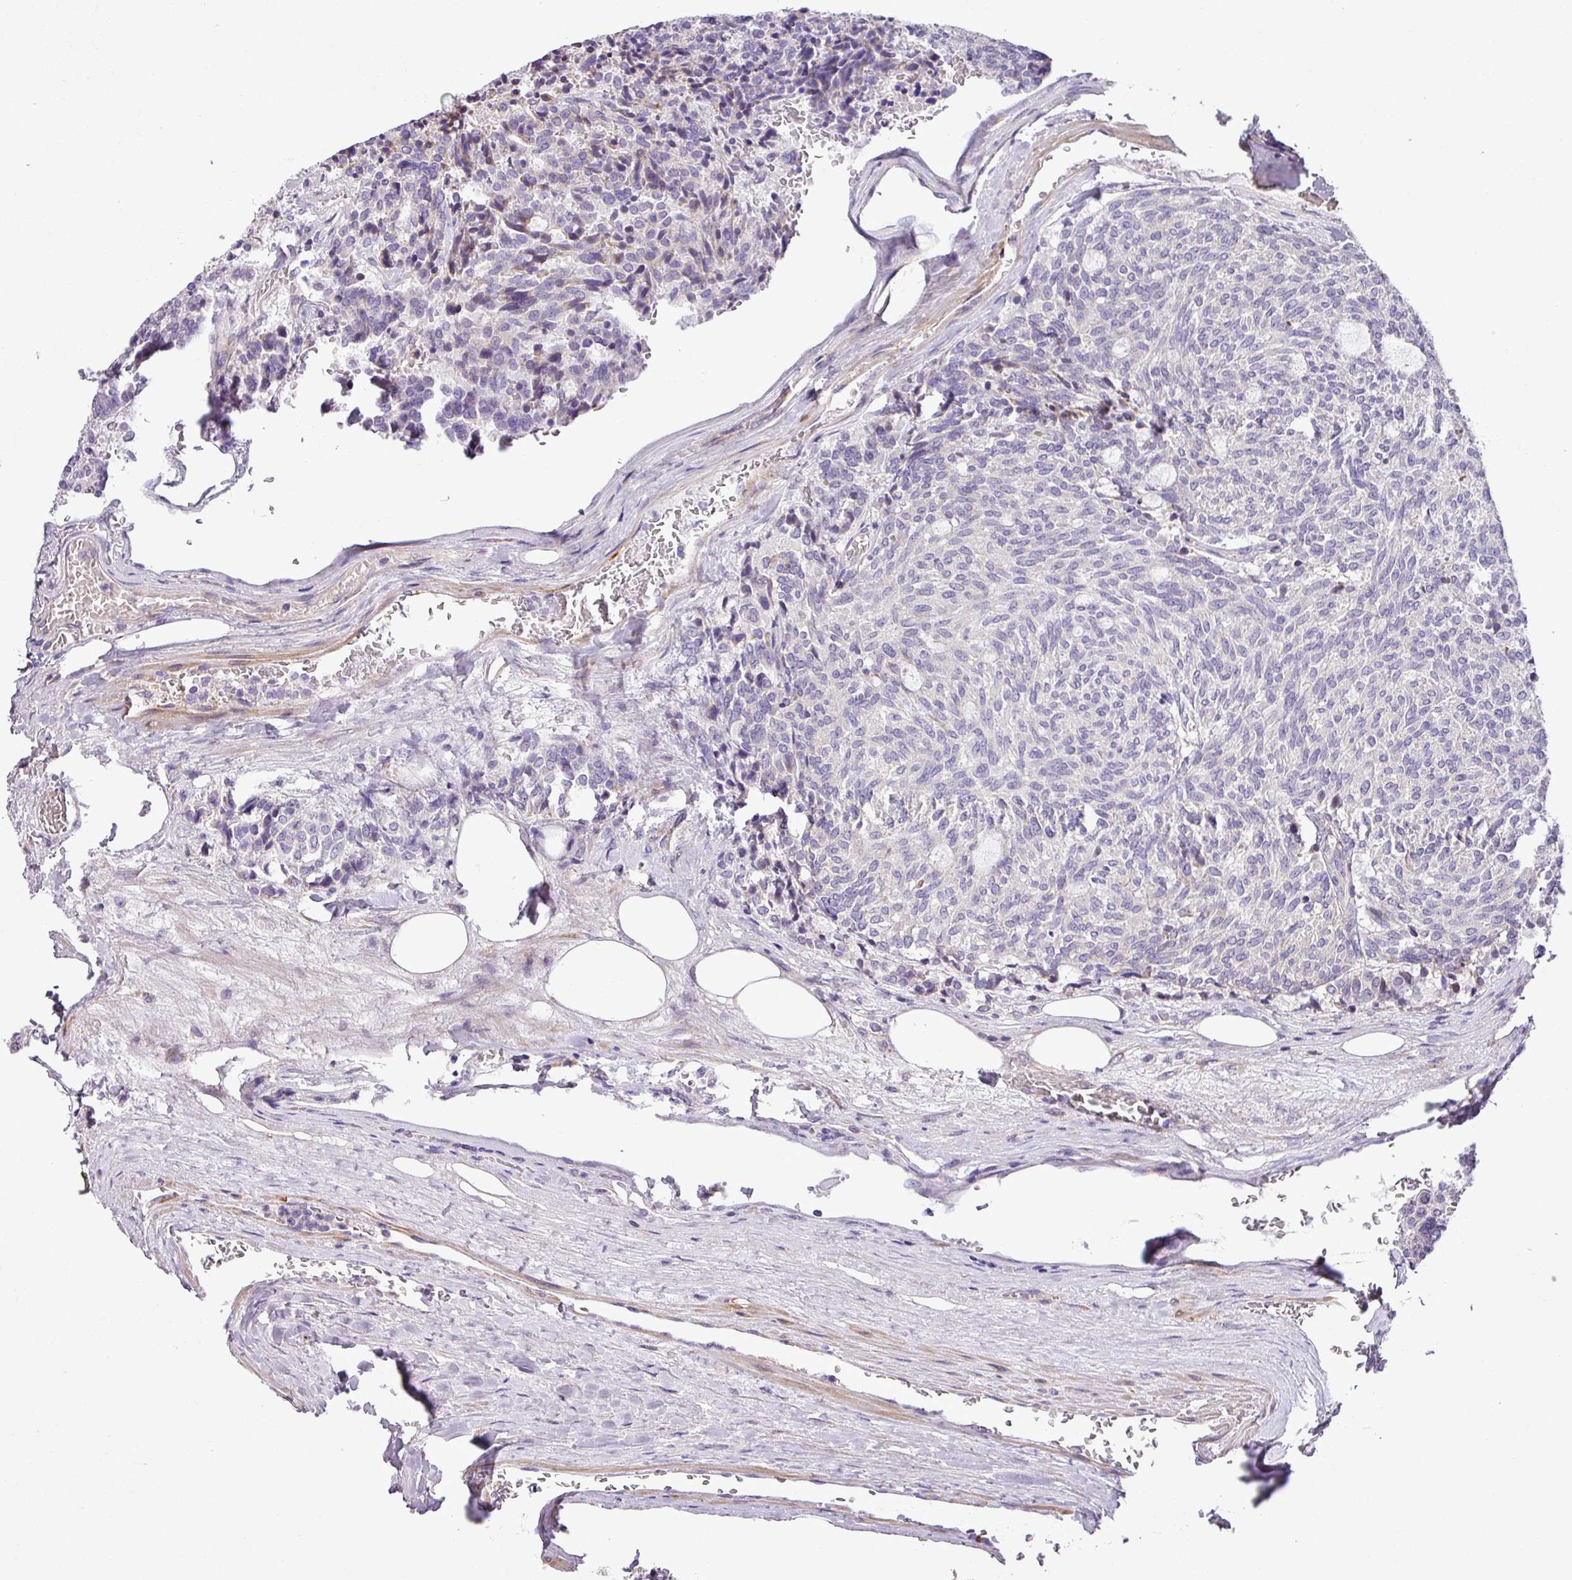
{"staining": {"intensity": "negative", "quantity": "none", "location": "none"}, "tissue": "carcinoid", "cell_type": "Tumor cells", "image_type": "cancer", "snomed": [{"axis": "morphology", "description": "Carcinoid, malignant, NOS"}, {"axis": "topography", "description": "Pancreas"}], "caption": "An immunohistochemistry histopathology image of malignant carcinoid is shown. There is no staining in tumor cells of malignant carcinoid.", "gene": "MOCS3", "patient": {"sex": "female", "age": 54}}